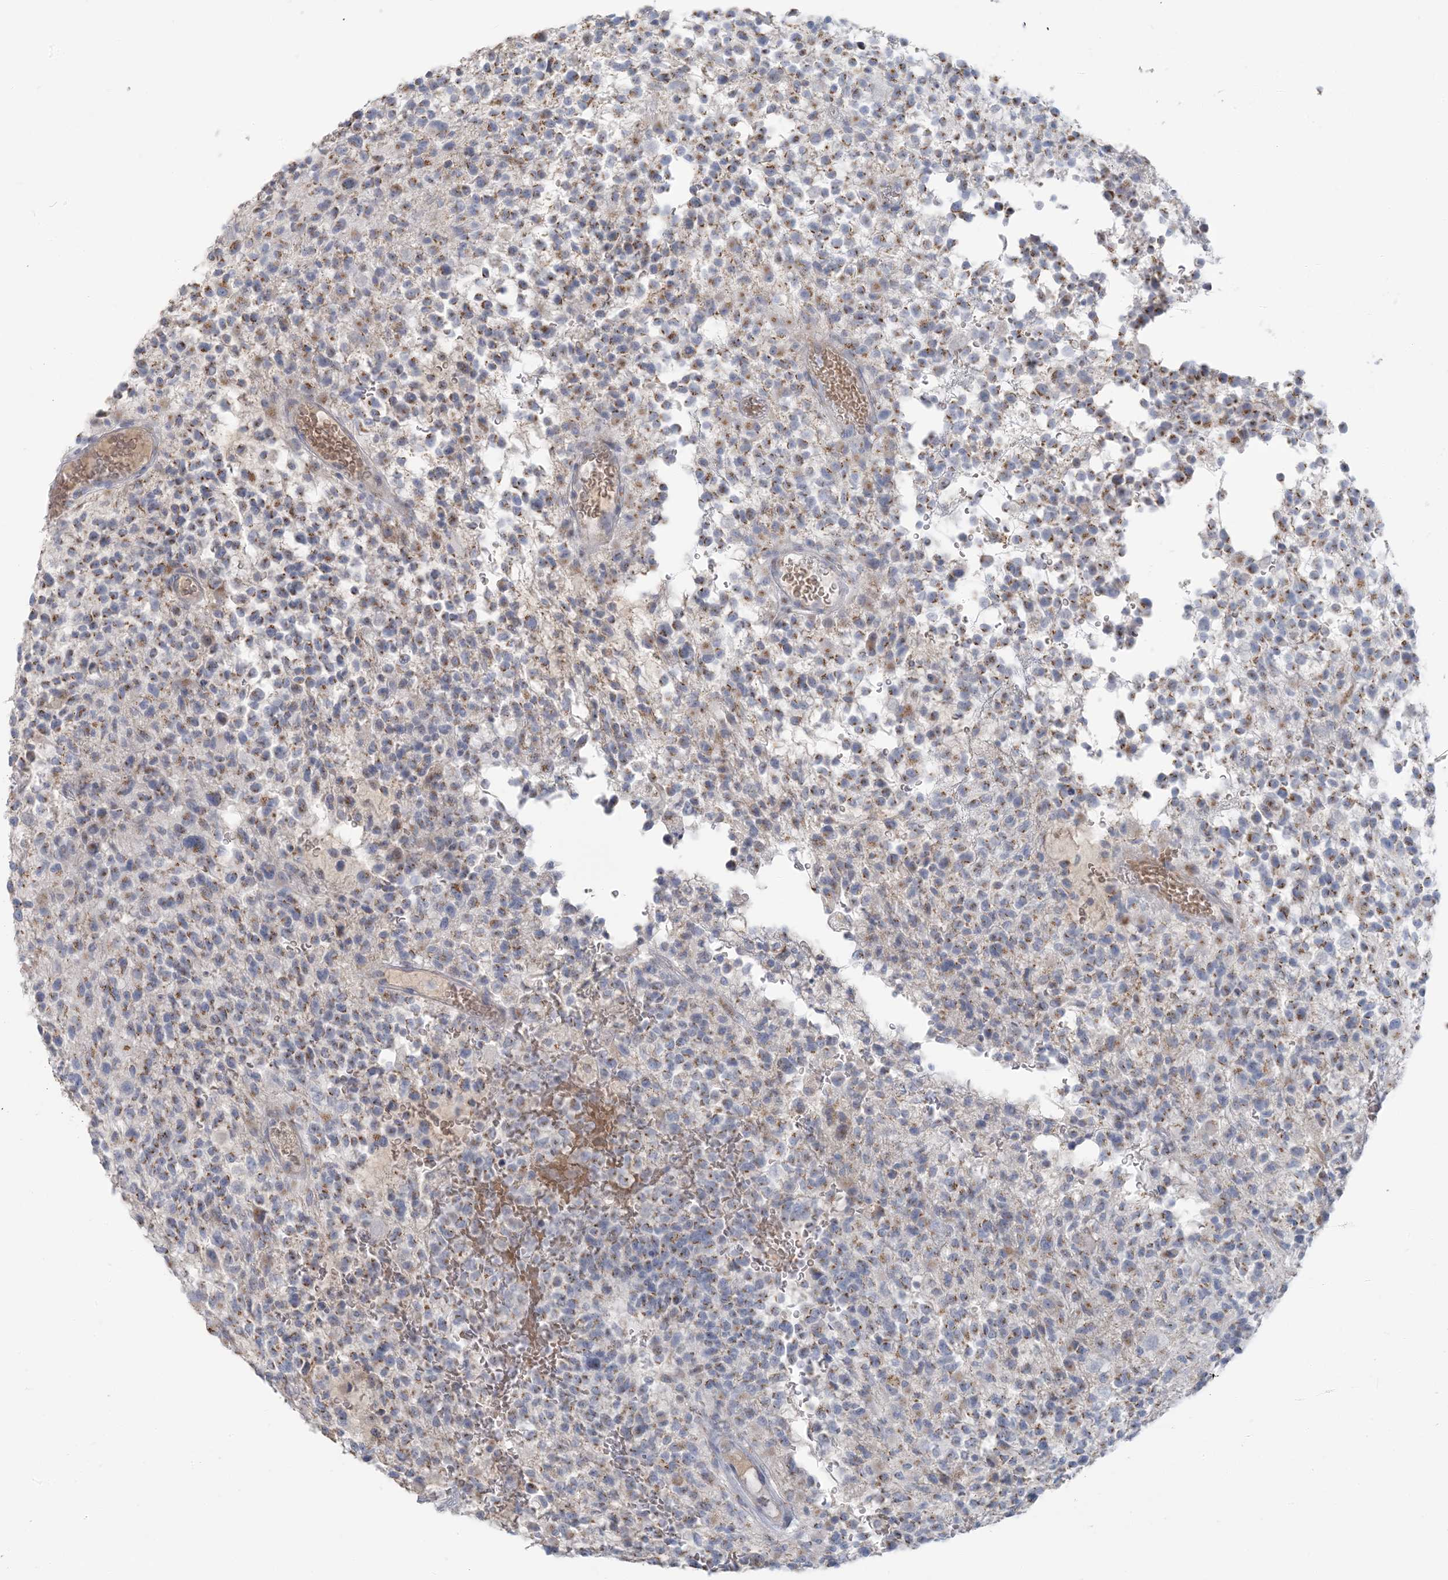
{"staining": {"intensity": "weak", "quantity": "25%-75%", "location": "cytoplasmic/membranous"}, "tissue": "glioma", "cell_type": "Tumor cells", "image_type": "cancer", "snomed": [{"axis": "morphology", "description": "Glioma, malignant, High grade"}, {"axis": "morphology", "description": "Glioblastoma, NOS"}, {"axis": "topography", "description": "Brain"}], "caption": "Immunohistochemistry (DAB (3,3'-diaminobenzidine)) staining of high-grade glioma (malignant) displays weak cytoplasmic/membranous protein positivity in about 25%-75% of tumor cells. The staining was performed using DAB (3,3'-diaminobenzidine), with brown indicating positive protein expression. Nuclei are stained blue with hematoxylin.", "gene": "SCML1", "patient": {"sex": "male", "age": 60}}